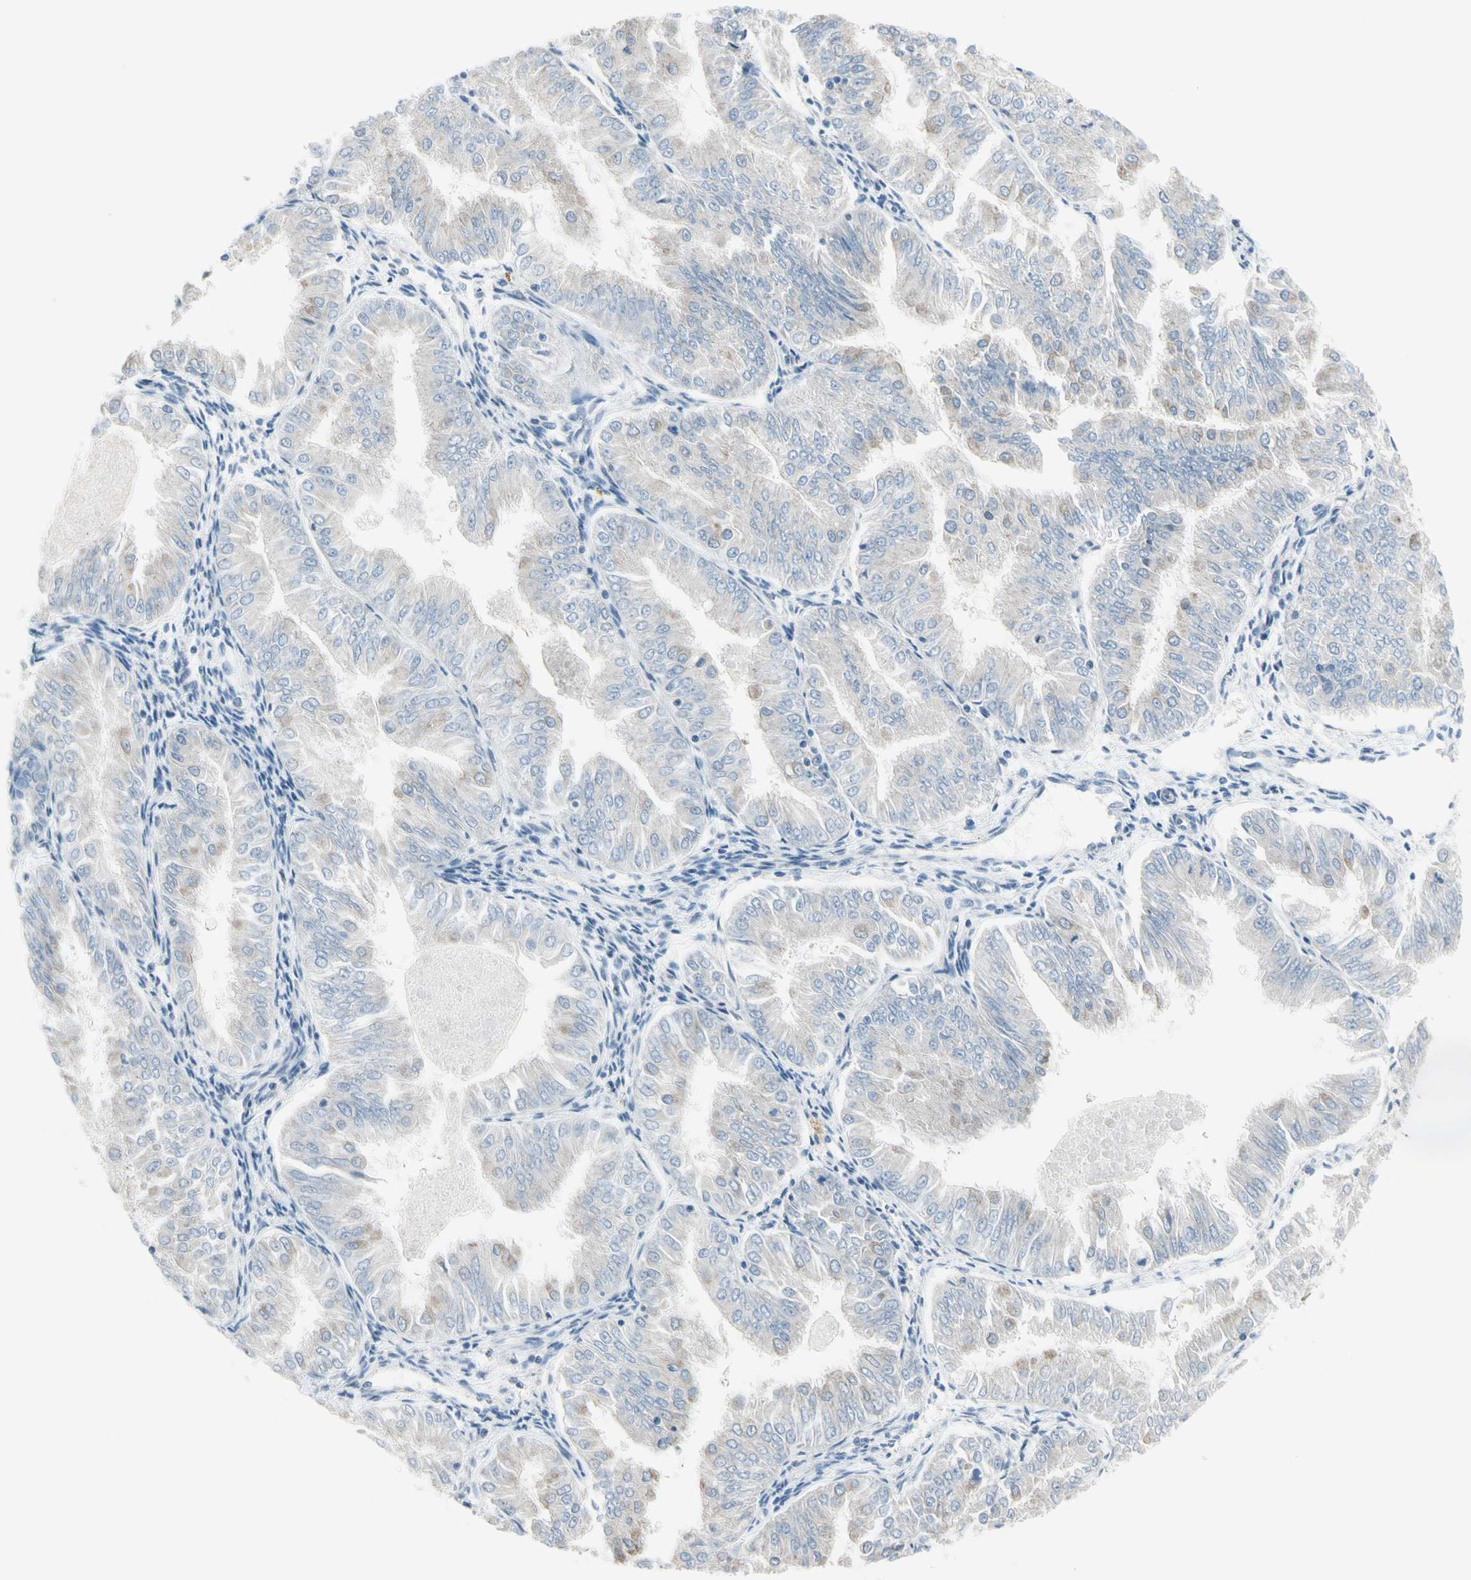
{"staining": {"intensity": "negative", "quantity": "none", "location": "none"}, "tissue": "endometrial cancer", "cell_type": "Tumor cells", "image_type": "cancer", "snomed": [{"axis": "morphology", "description": "Adenocarcinoma, NOS"}, {"axis": "topography", "description": "Endometrium"}], "caption": "Immunohistochemistry micrograph of neoplastic tissue: adenocarcinoma (endometrial) stained with DAB (3,3'-diaminobenzidine) demonstrates no significant protein staining in tumor cells.", "gene": "CFAP36", "patient": {"sex": "female", "age": 53}}